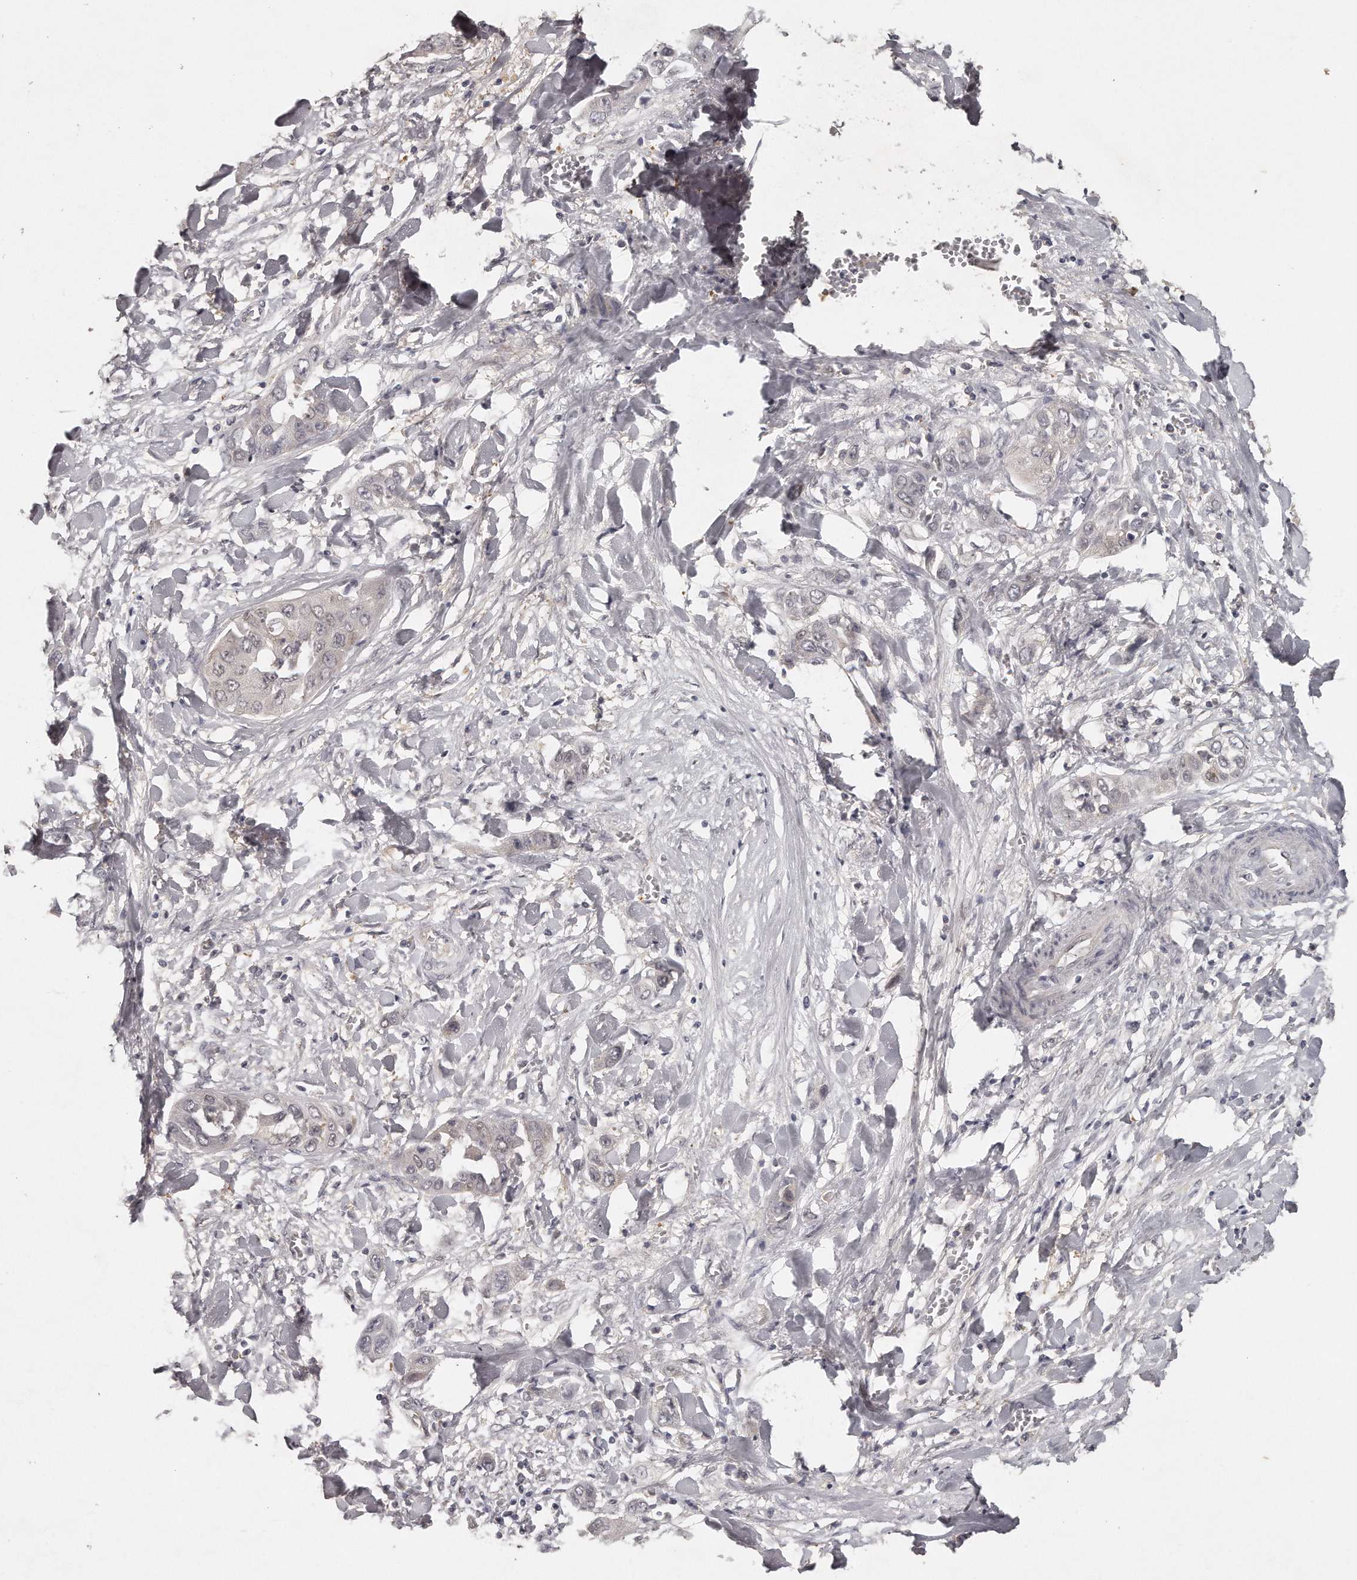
{"staining": {"intensity": "weak", "quantity": "<25%", "location": "nuclear"}, "tissue": "liver cancer", "cell_type": "Tumor cells", "image_type": "cancer", "snomed": [{"axis": "morphology", "description": "Cholangiocarcinoma"}, {"axis": "topography", "description": "Liver"}], "caption": "Histopathology image shows no significant protein expression in tumor cells of liver cholangiocarcinoma.", "gene": "GGCT", "patient": {"sex": "female", "age": 52}}